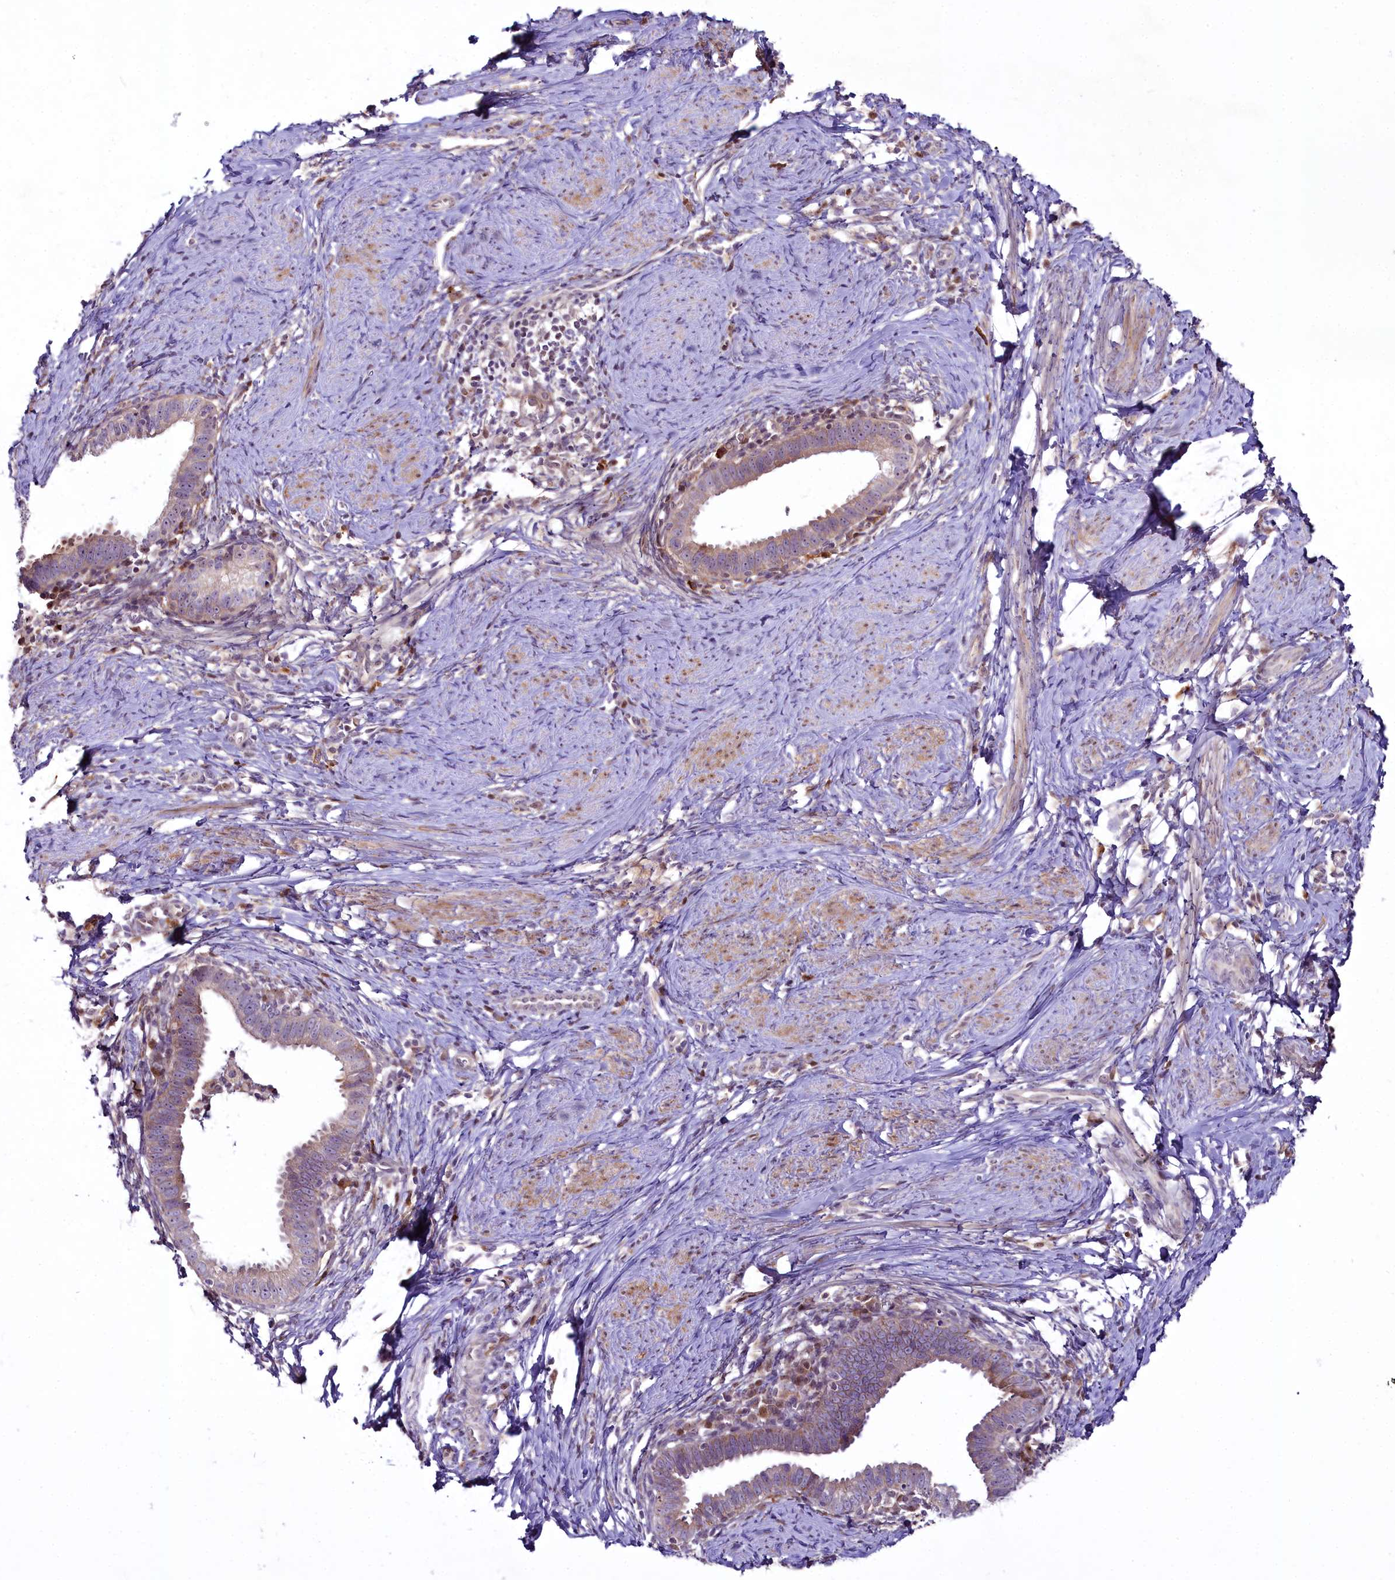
{"staining": {"intensity": "weak", "quantity": "<25%", "location": "cytoplasmic/membranous"}, "tissue": "cervical cancer", "cell_type": "Tumor cells", "image_type": "cancer", "snomed": [{"axis": "morphology", "description": "Adenocarcinoma, NOS"}, {"axis": "topography", "description": "Cervix"}], "caption": "Cervical adenocarcinoma was stained to show a protein in brown. There is no significant staining in tumor cells.", "gene": "RSBN1", "patient": {"sex": "female", "age": 36}}